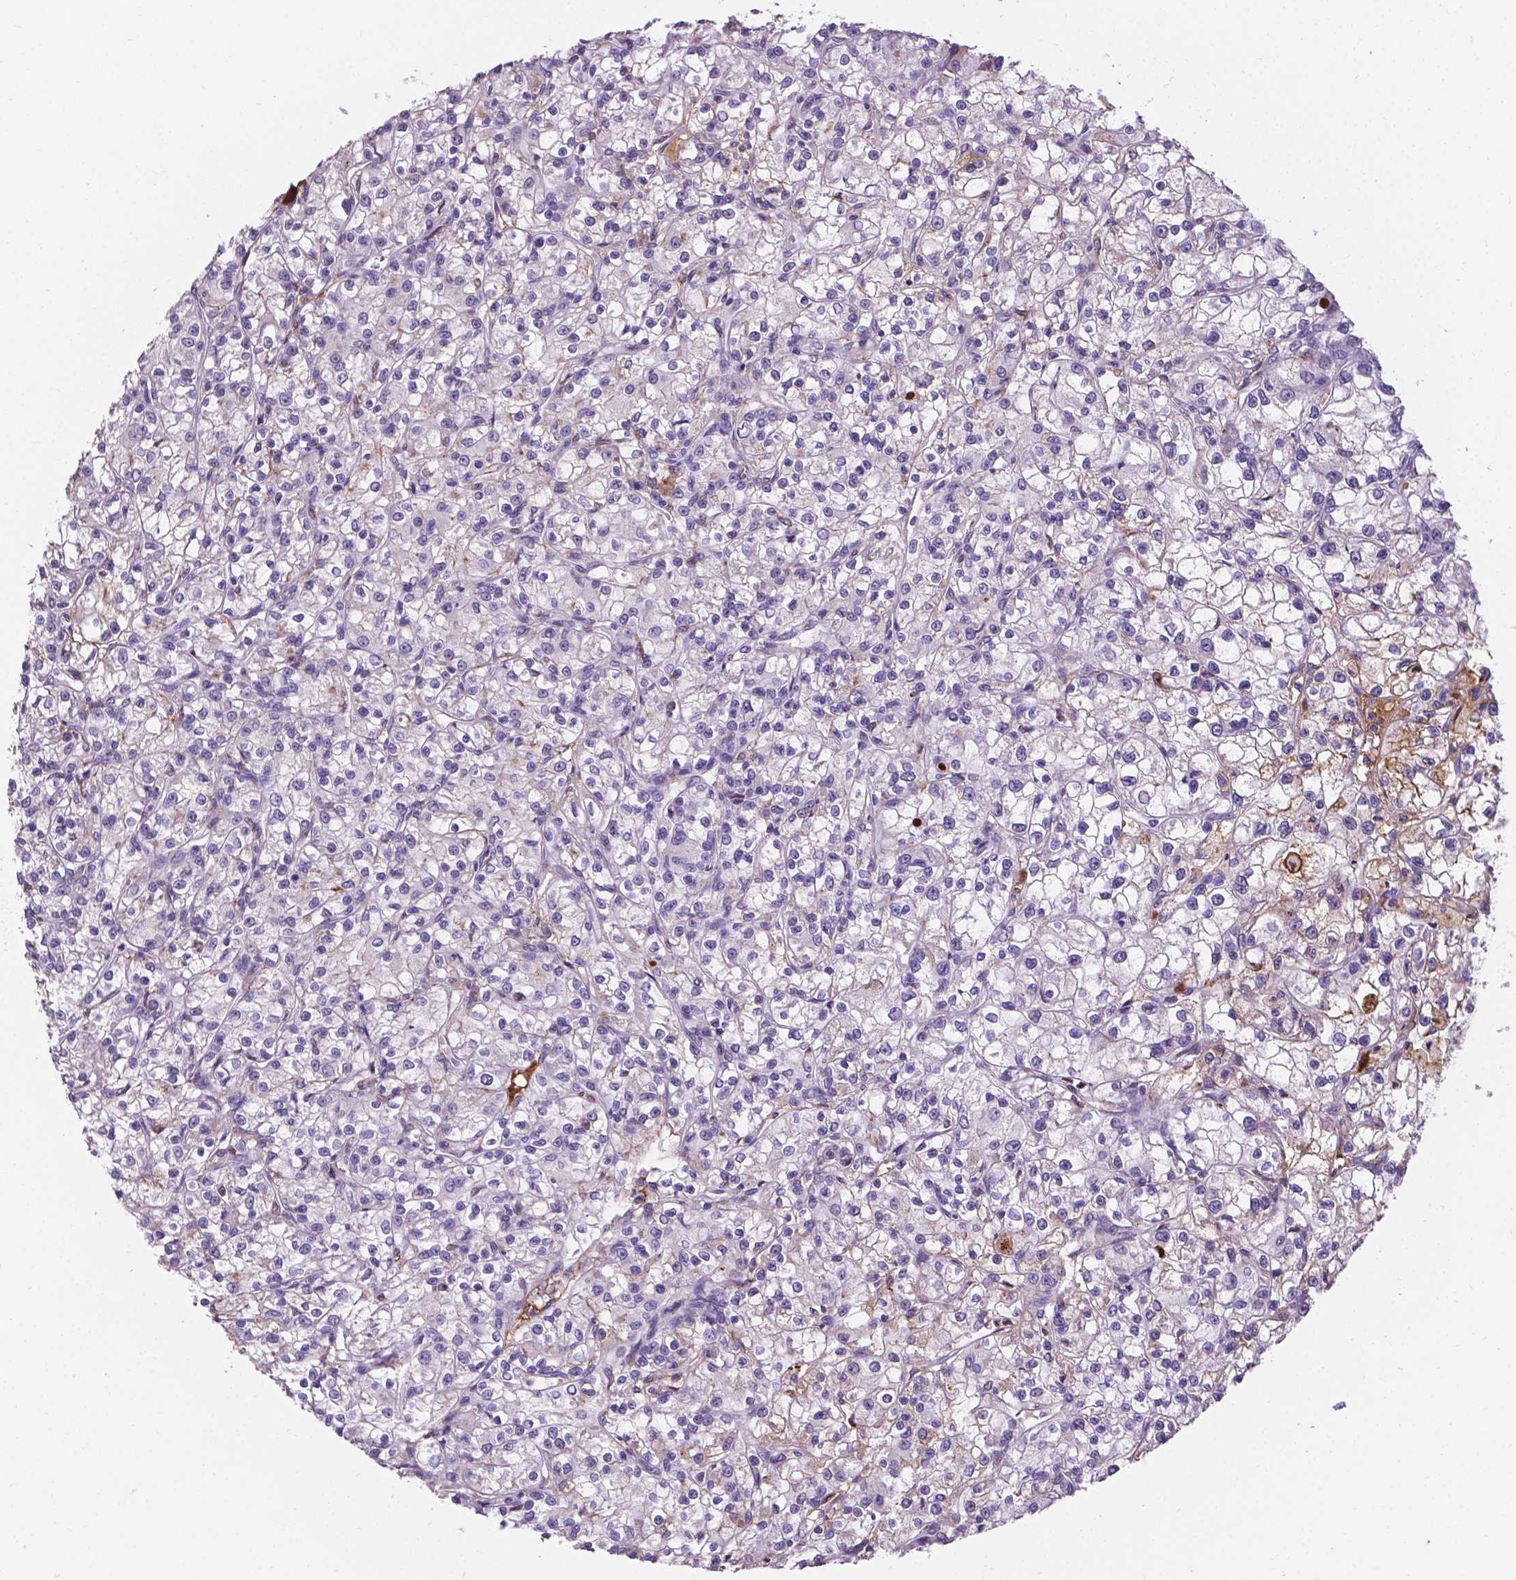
{"staining": {"intensity": "weak", "quantity": "<25%", "location": "cytoplasmic/membranous"}, "tissue": "renal cancer", "cell_type": "Tumor cells", "image_type": "cancer", "snomed": [{"axis": "morphology", "description": "Adenocarcinoma, NOS"}, {"axis": "topography", "description": "Kidney"}], "caption": "There is no significant positivity in tumor cells of adenocarcinoma (renal).", "gene": "APOE", "patient": {"sex": "female", "age": 59}}